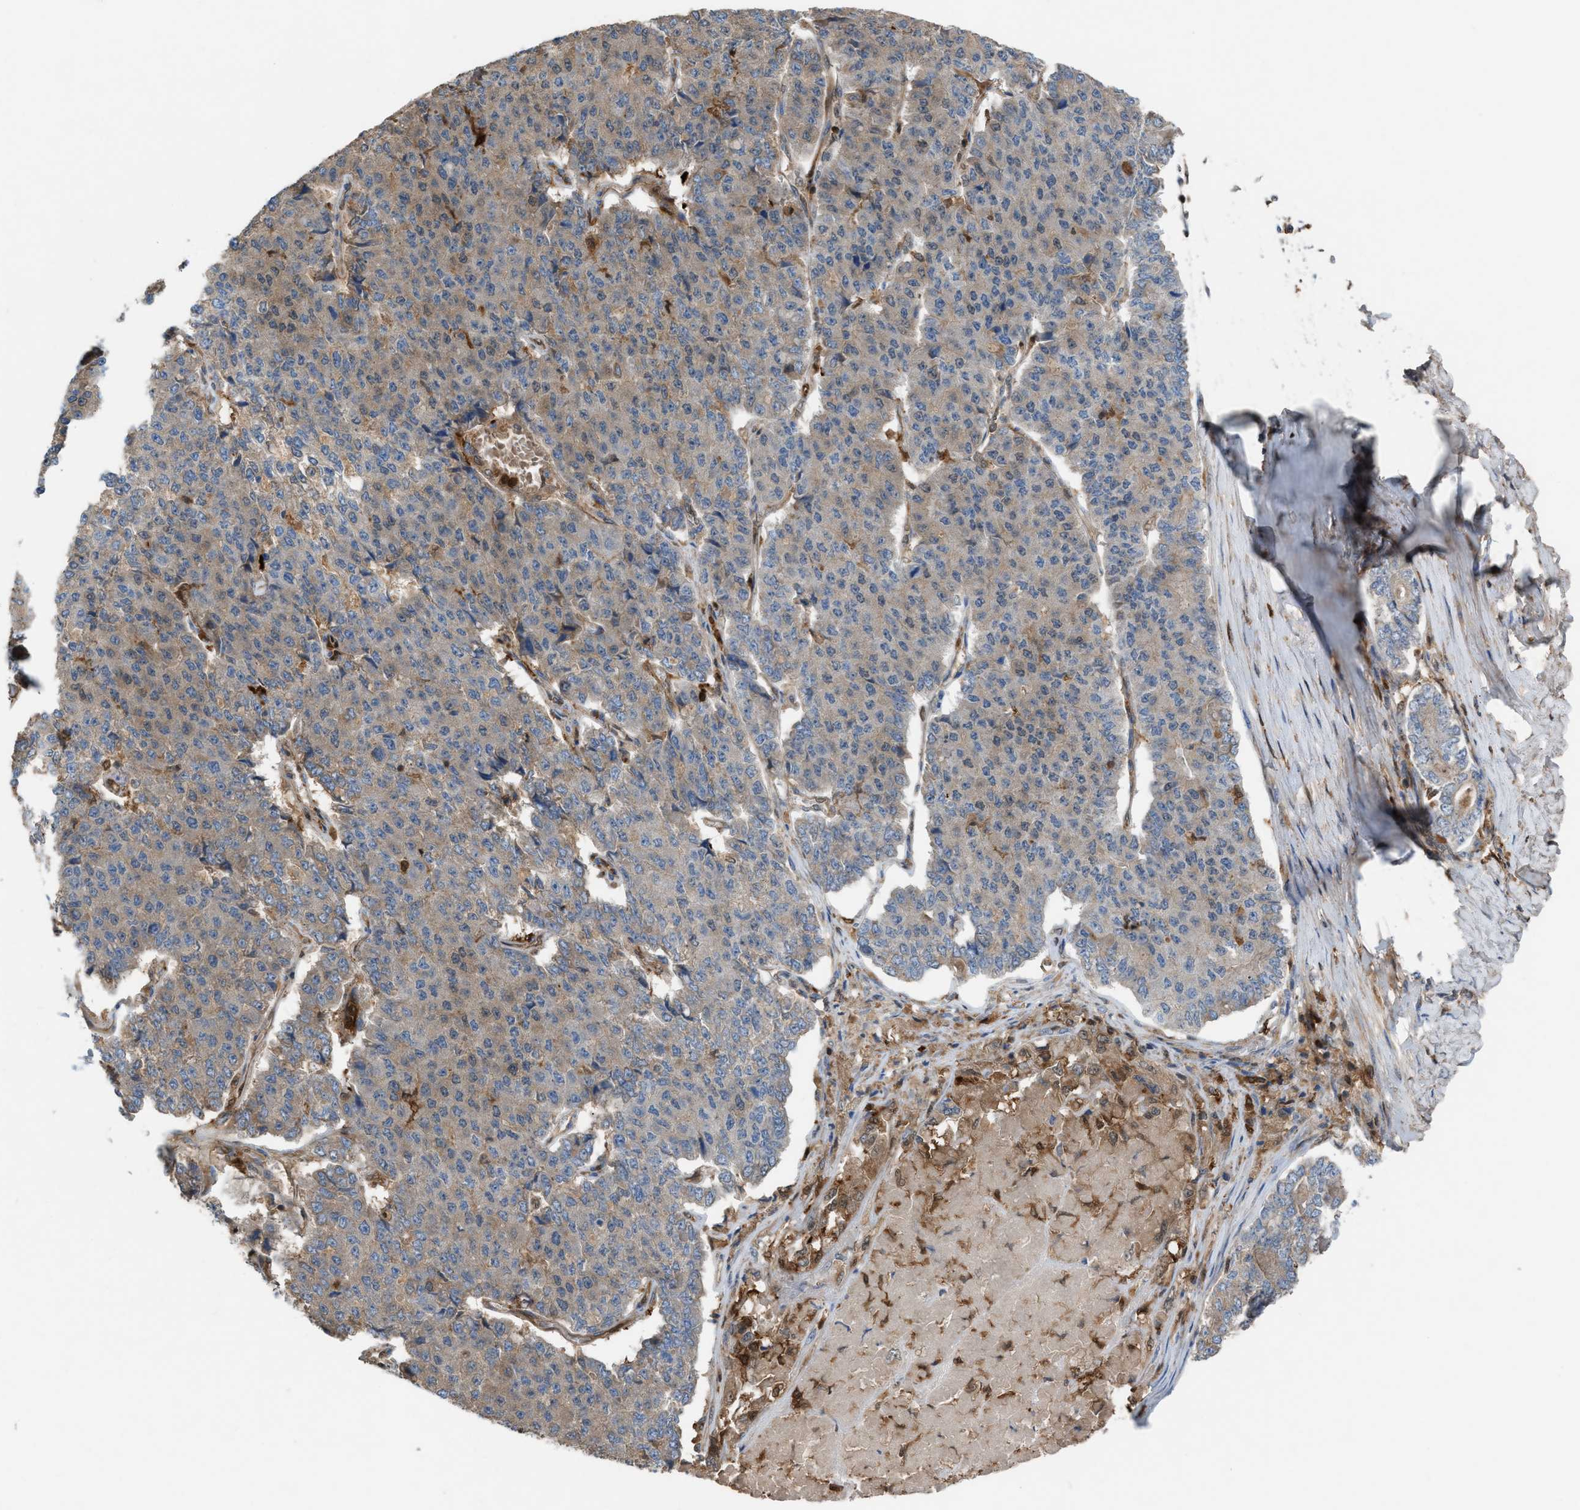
{"staining": {"intensity": "weak", "quantity": "25%-75%", "location": "cytoplasmic/membranous"}, "tissue": "pancreatic cancer", "cell_type": "Tumor cells", "image_type": "cancer", "snomed": [{"axis": "morphology", "description": "Adenocarcinoma, NOS"}, {"axis": "topography", "description": "Pancreas"}], "caption": "Weak cytoplasmic/membranous positivity is appreciated in about 25%-75% of tumor cells in pancreatic adenocarcinoma.", "gene": "TPK1", "patient": {"sex": "male", "age": 50}}